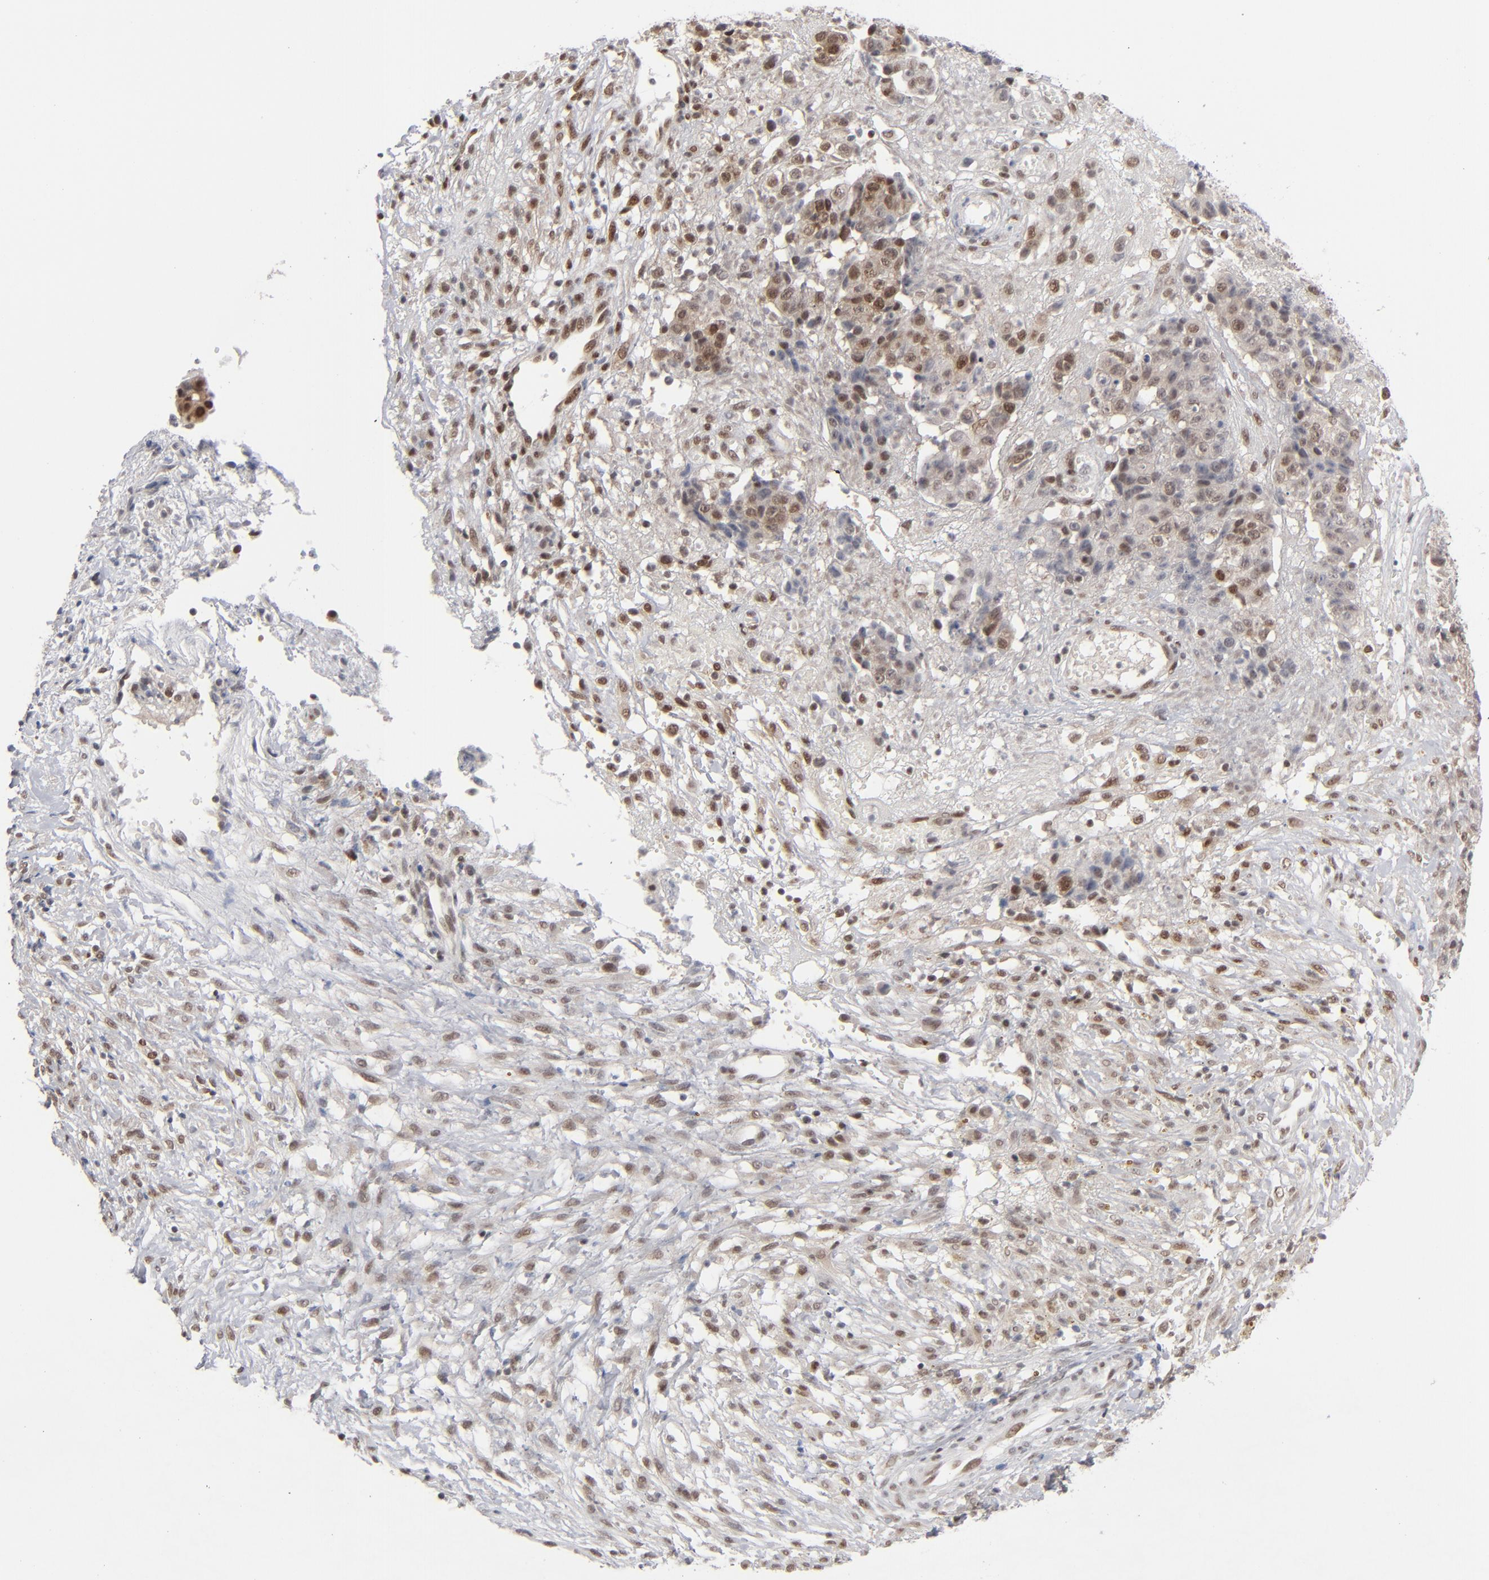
{"staining": {"intensity": "moderate", "quantity": "25%-75%", "location": "cytoplasmic/membranous,nuclear"}, "tissue": "ovarian cancer", "cell_type": "Tumor cells", "image_type": "cancer", "snomed": [{"axis": "morphology", "description": "Carcinoma, endometroid"}, {"axis": "topography", "description": "Ovary"}], "caption": "Immunohistochemical staining of ovarian cancer (endometroid carcinoma) reveals medium levels of moderate cytoplasmic/membranous and nuclear protein staining in approximately 25%-75% of tumor cells.", "gene": "IRF9", "patient": {"sex": "female", "age": 42}}